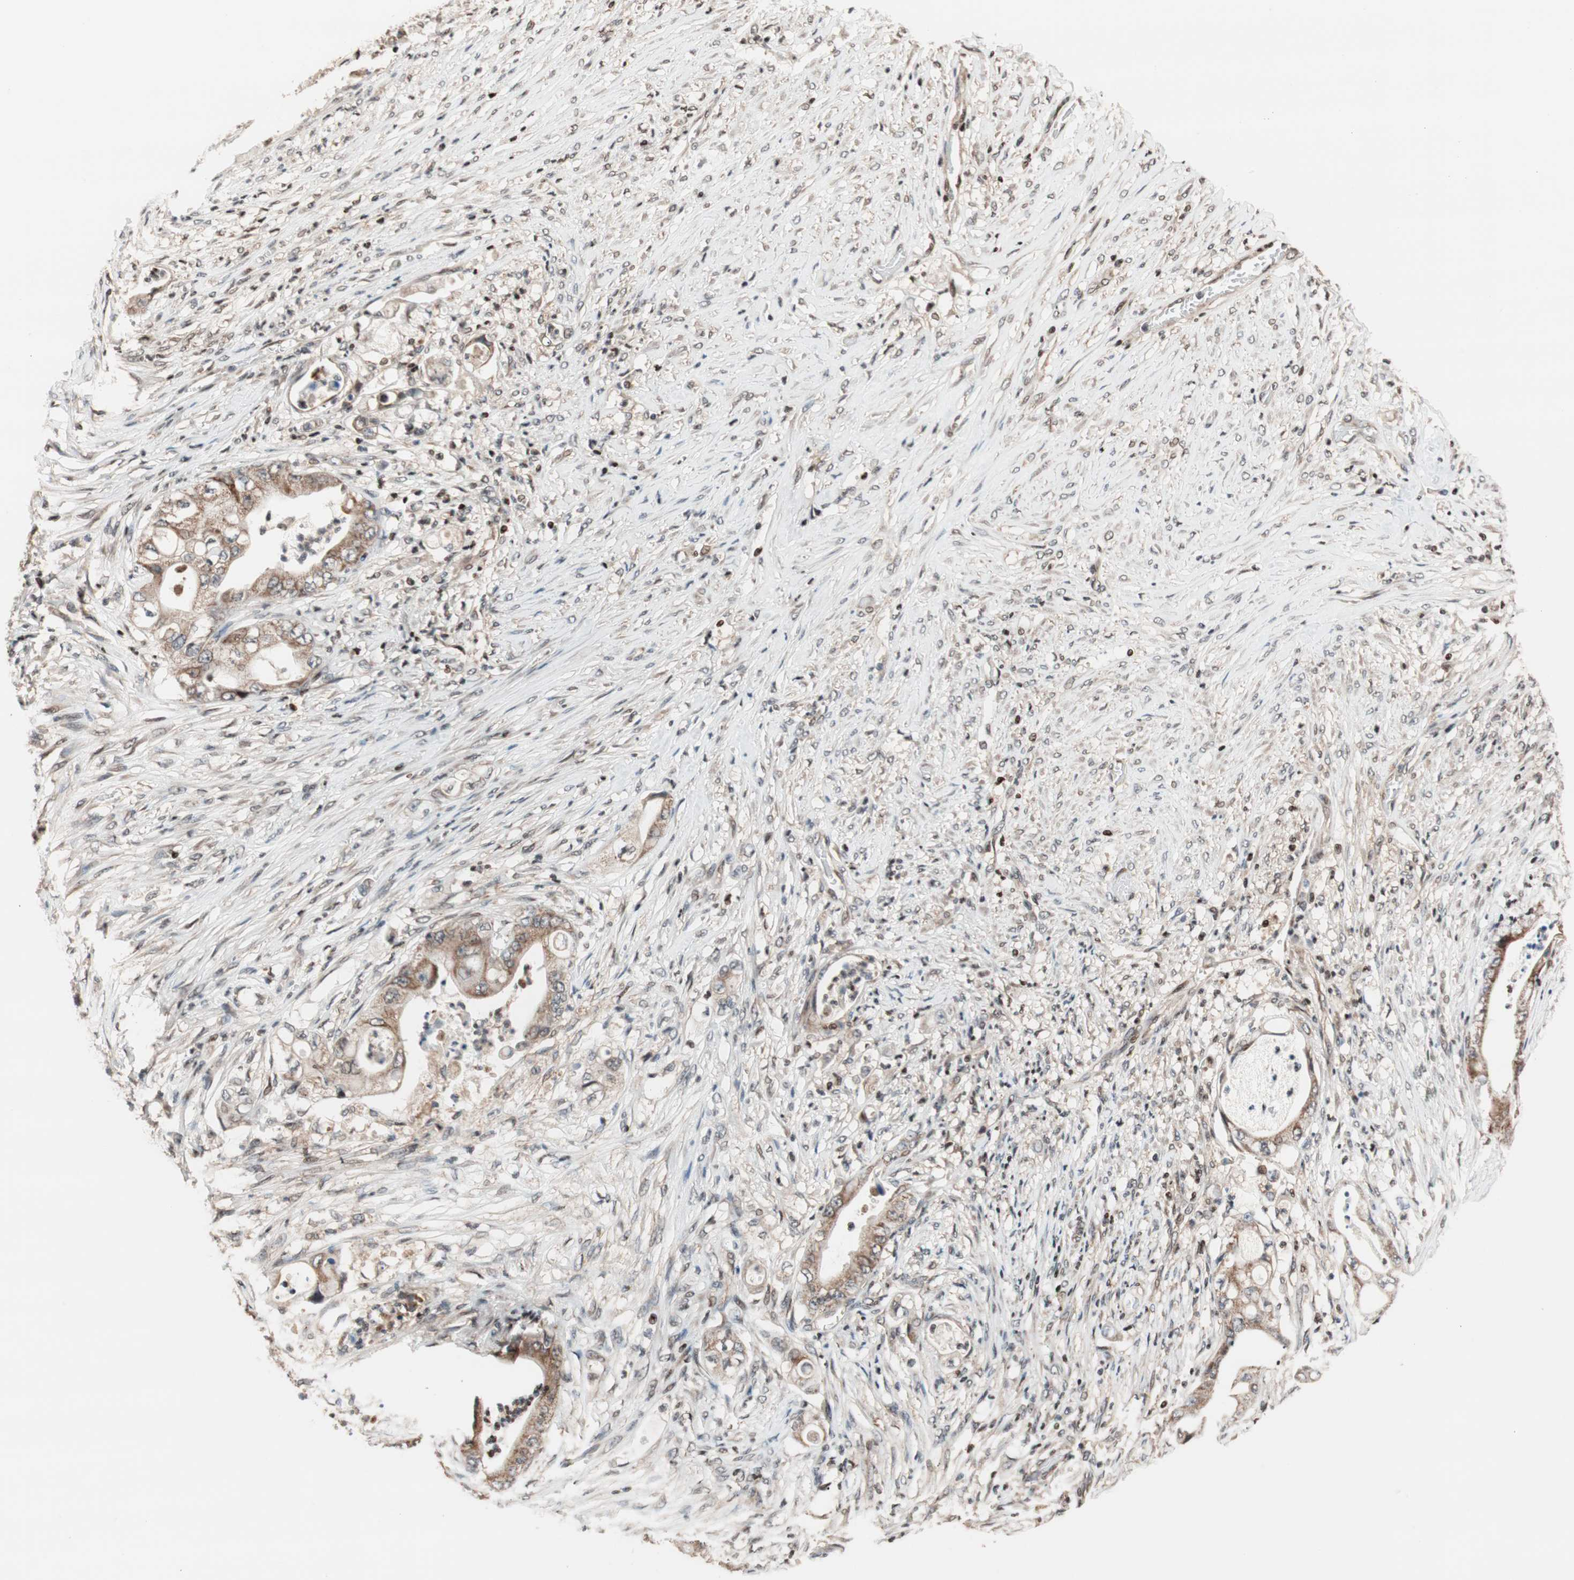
{"staining": {"intensity": "strong", "quantity": ">75%", "location": "cytoplasmic/membranous"}, "tissue": "stomach cancer", "cell_type": "Tumor cells", "image_type": "cancer", "snomed": [{"axis": "morphology", "description": "Adenocarcinoma, NOS"}, {"axis": "topography", "description": "Stomach"}], "caption": "Protein expression analysis of stomach cancer exhibits strong cytoplasmic/membranous positivity in about >75% of tumor cells.", "gene": "HECW1", "patient": {"sex": "female", "age": 73}}